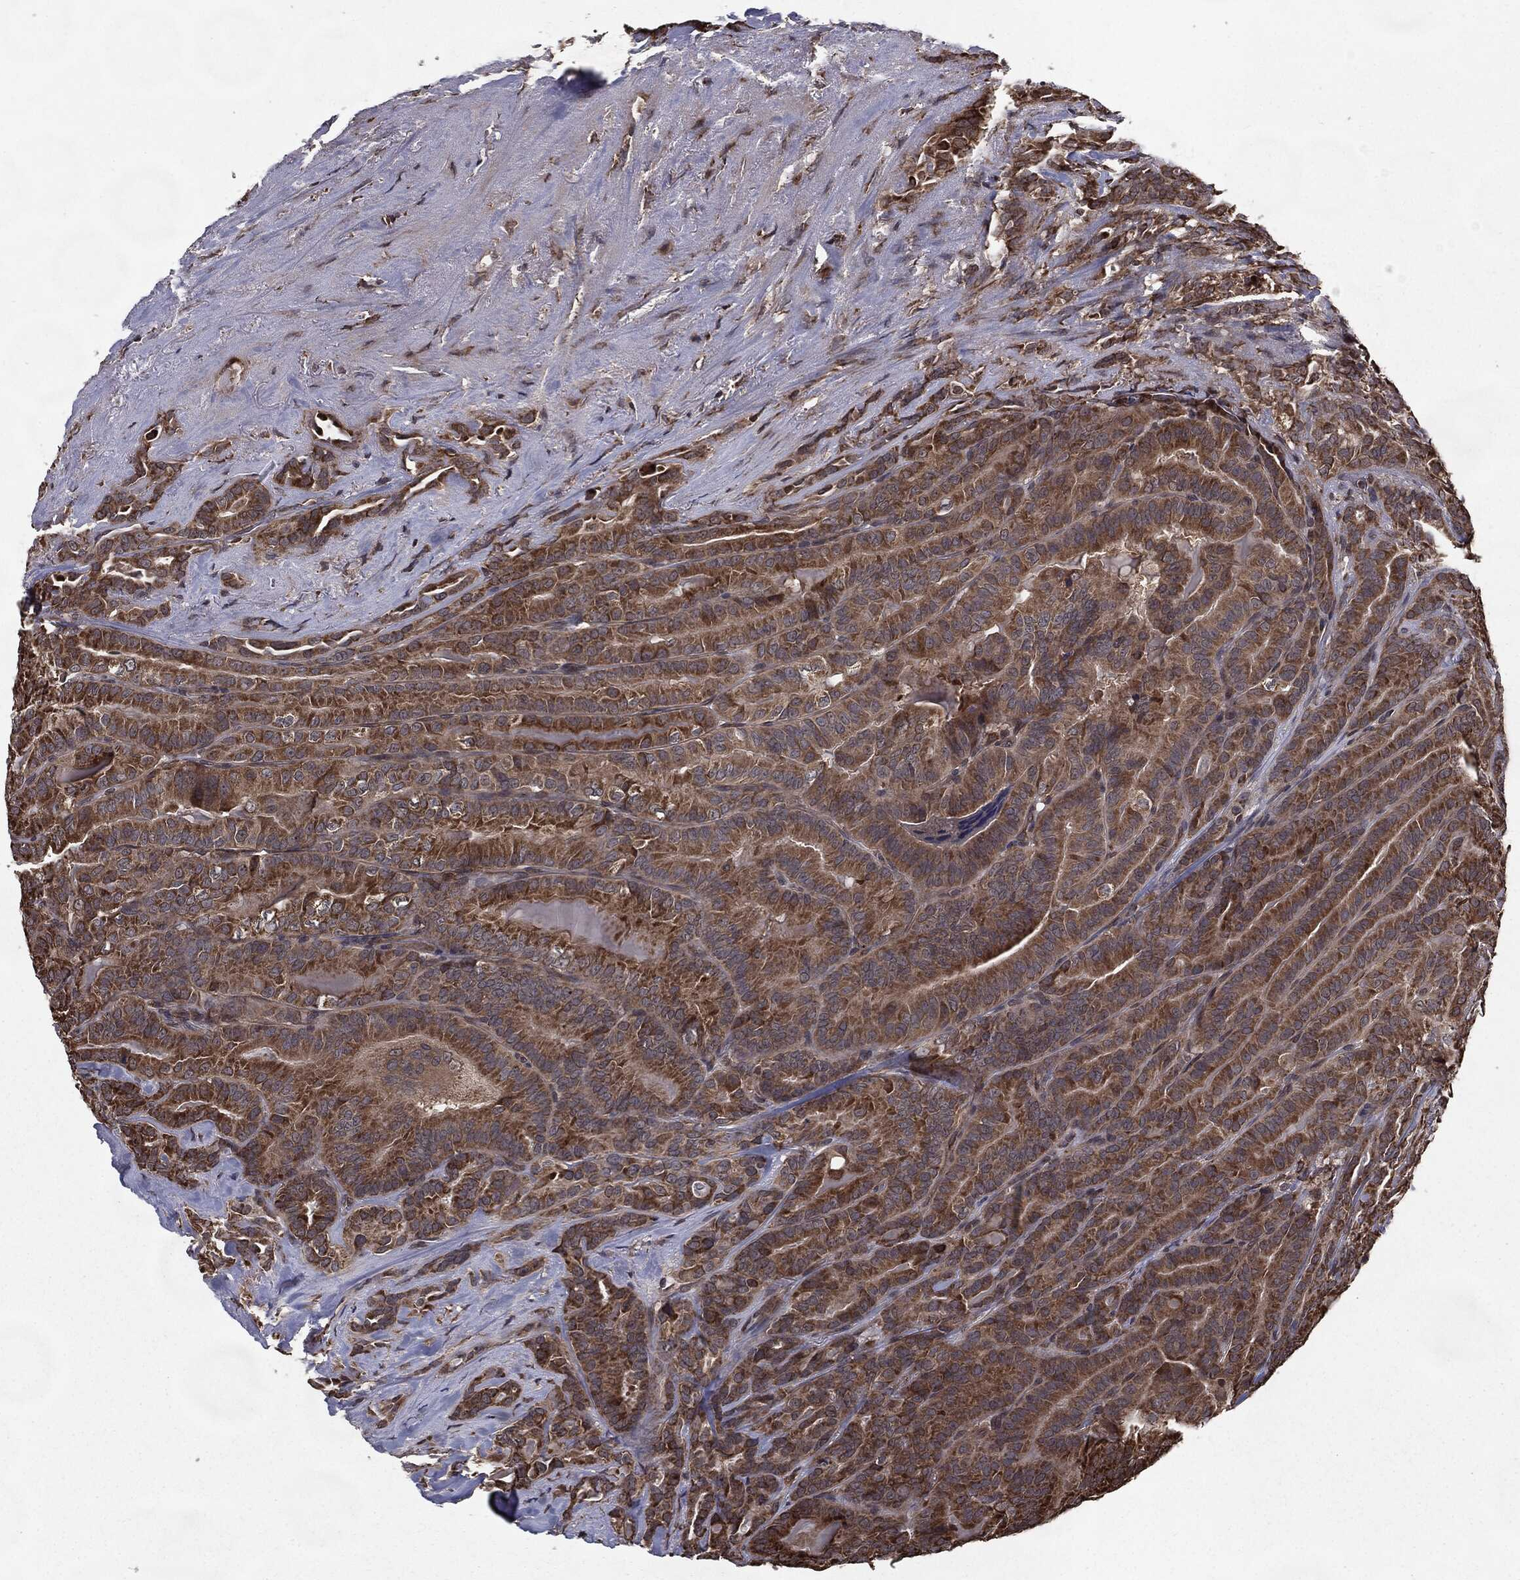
{"staining": {"intensity": "strong", "quantity": ">75%", "location": "cytoplasmic/membranous"}, "tissue": "thyroid cancer", "cell_type": "Tumor cells", "image_type": "cancer", "snomed": [{"axis": "morphology", "description": "Papillary adenocarcinoma, NOS"}, {"axis": "topography", "description": "Thyroid gland"}], "caption": "Brown immunohistochemical staining in papillary adenocarcinoma (thyroid) shows strong cytoplasmic/membranous positivity in about >75% of tumor cells.", "gene": "HDAC5", "patient": {"sex": "male", "age": 61}}